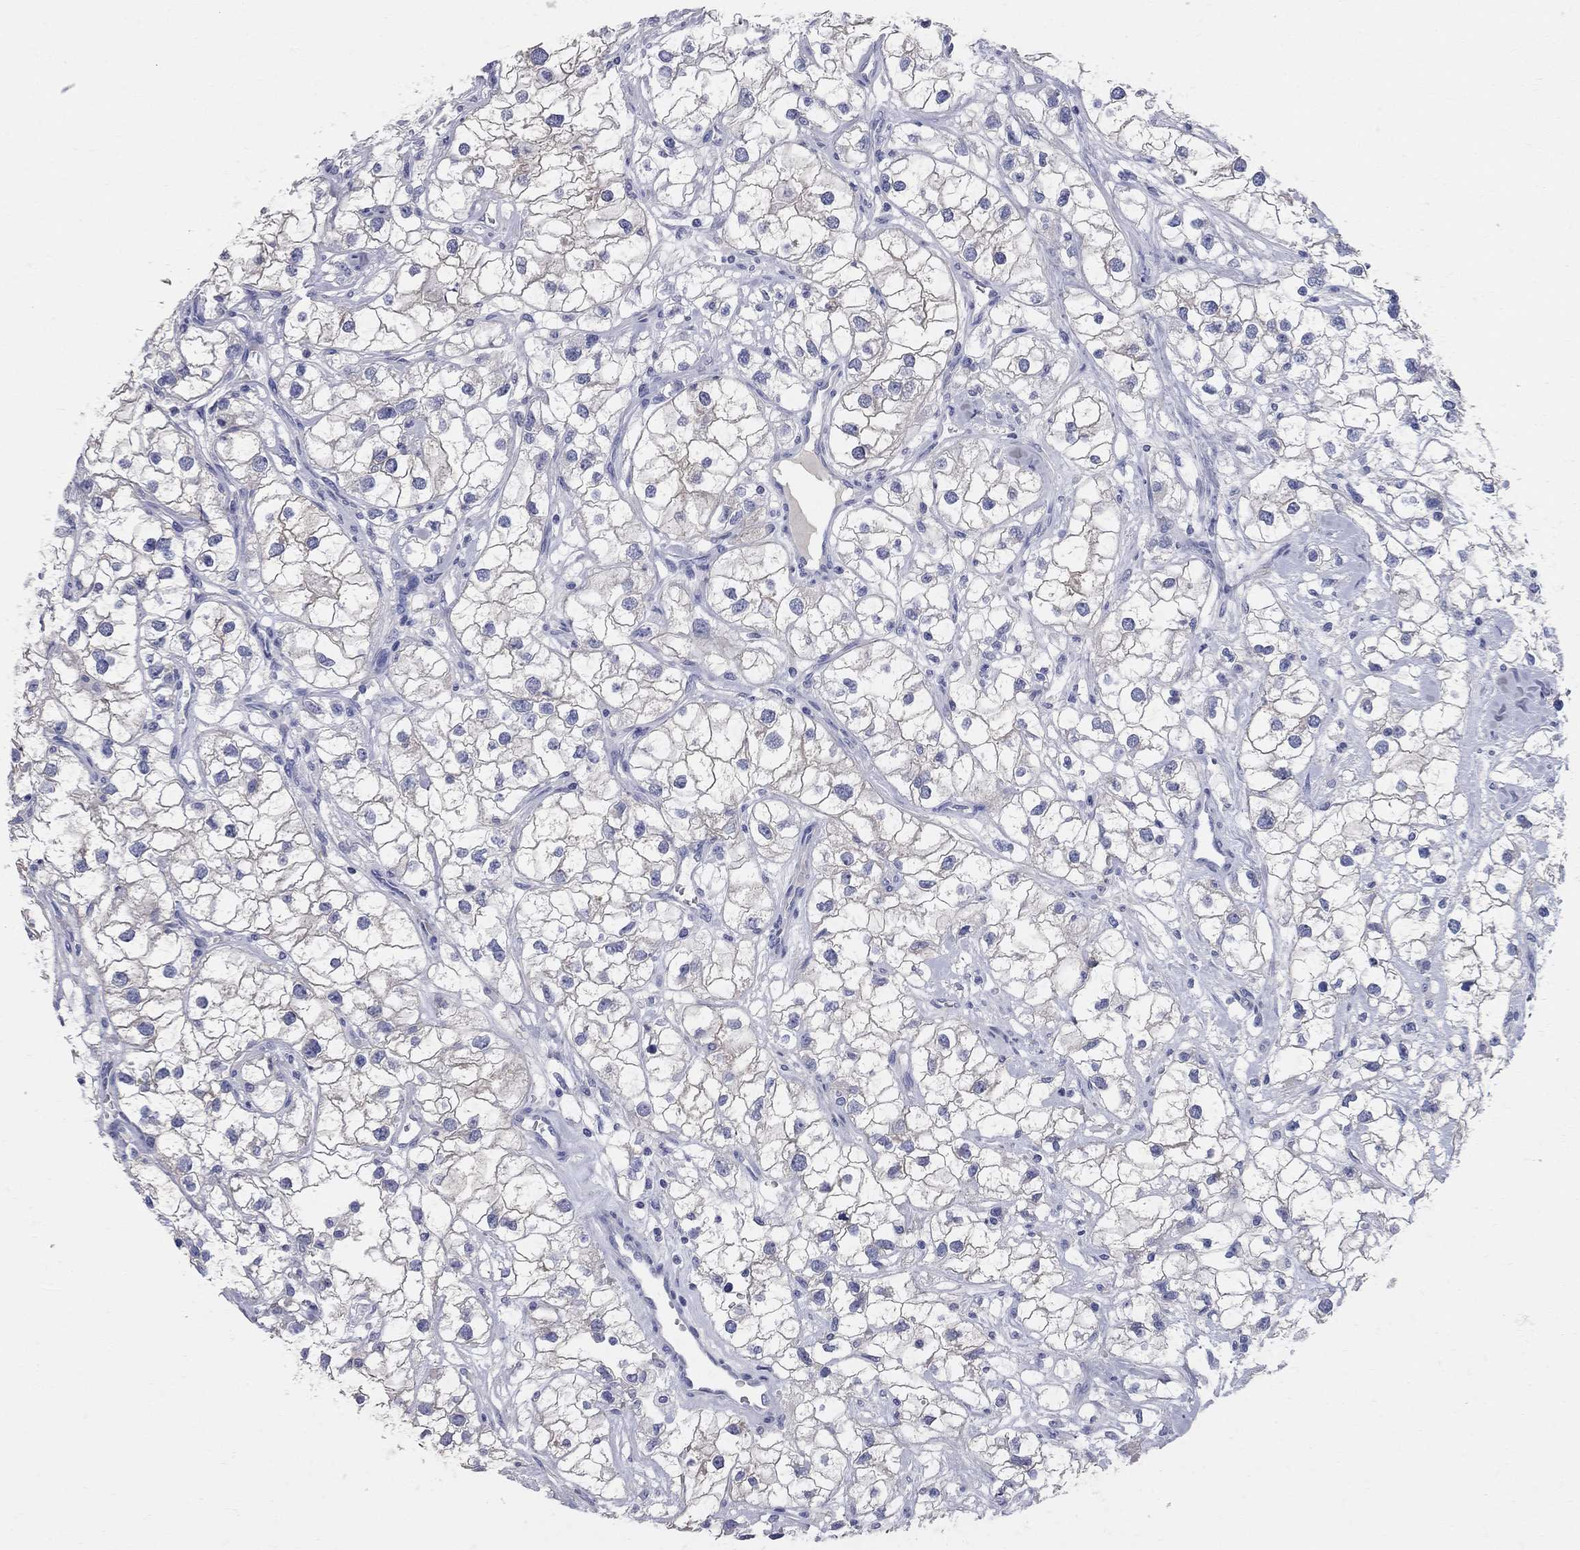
{"staining": {"intensity": "negative", "quantity": "none", "location": "none"}, "tissue": "renal cancer", "cell_type": "Tumor cells", "image_type": "cancer", "snomed": [{"axis": "morphology", "description": "Adenocarcinoma, NOS"}, {"axis": "topography", "description": "Kidney"}], "caption": "Immunohistochemical staining of renal adenocarcinoma reveals no significant expression in tumor cells.", "gene": "AOX1", "patient": {"sex": "male", "age": 59}}